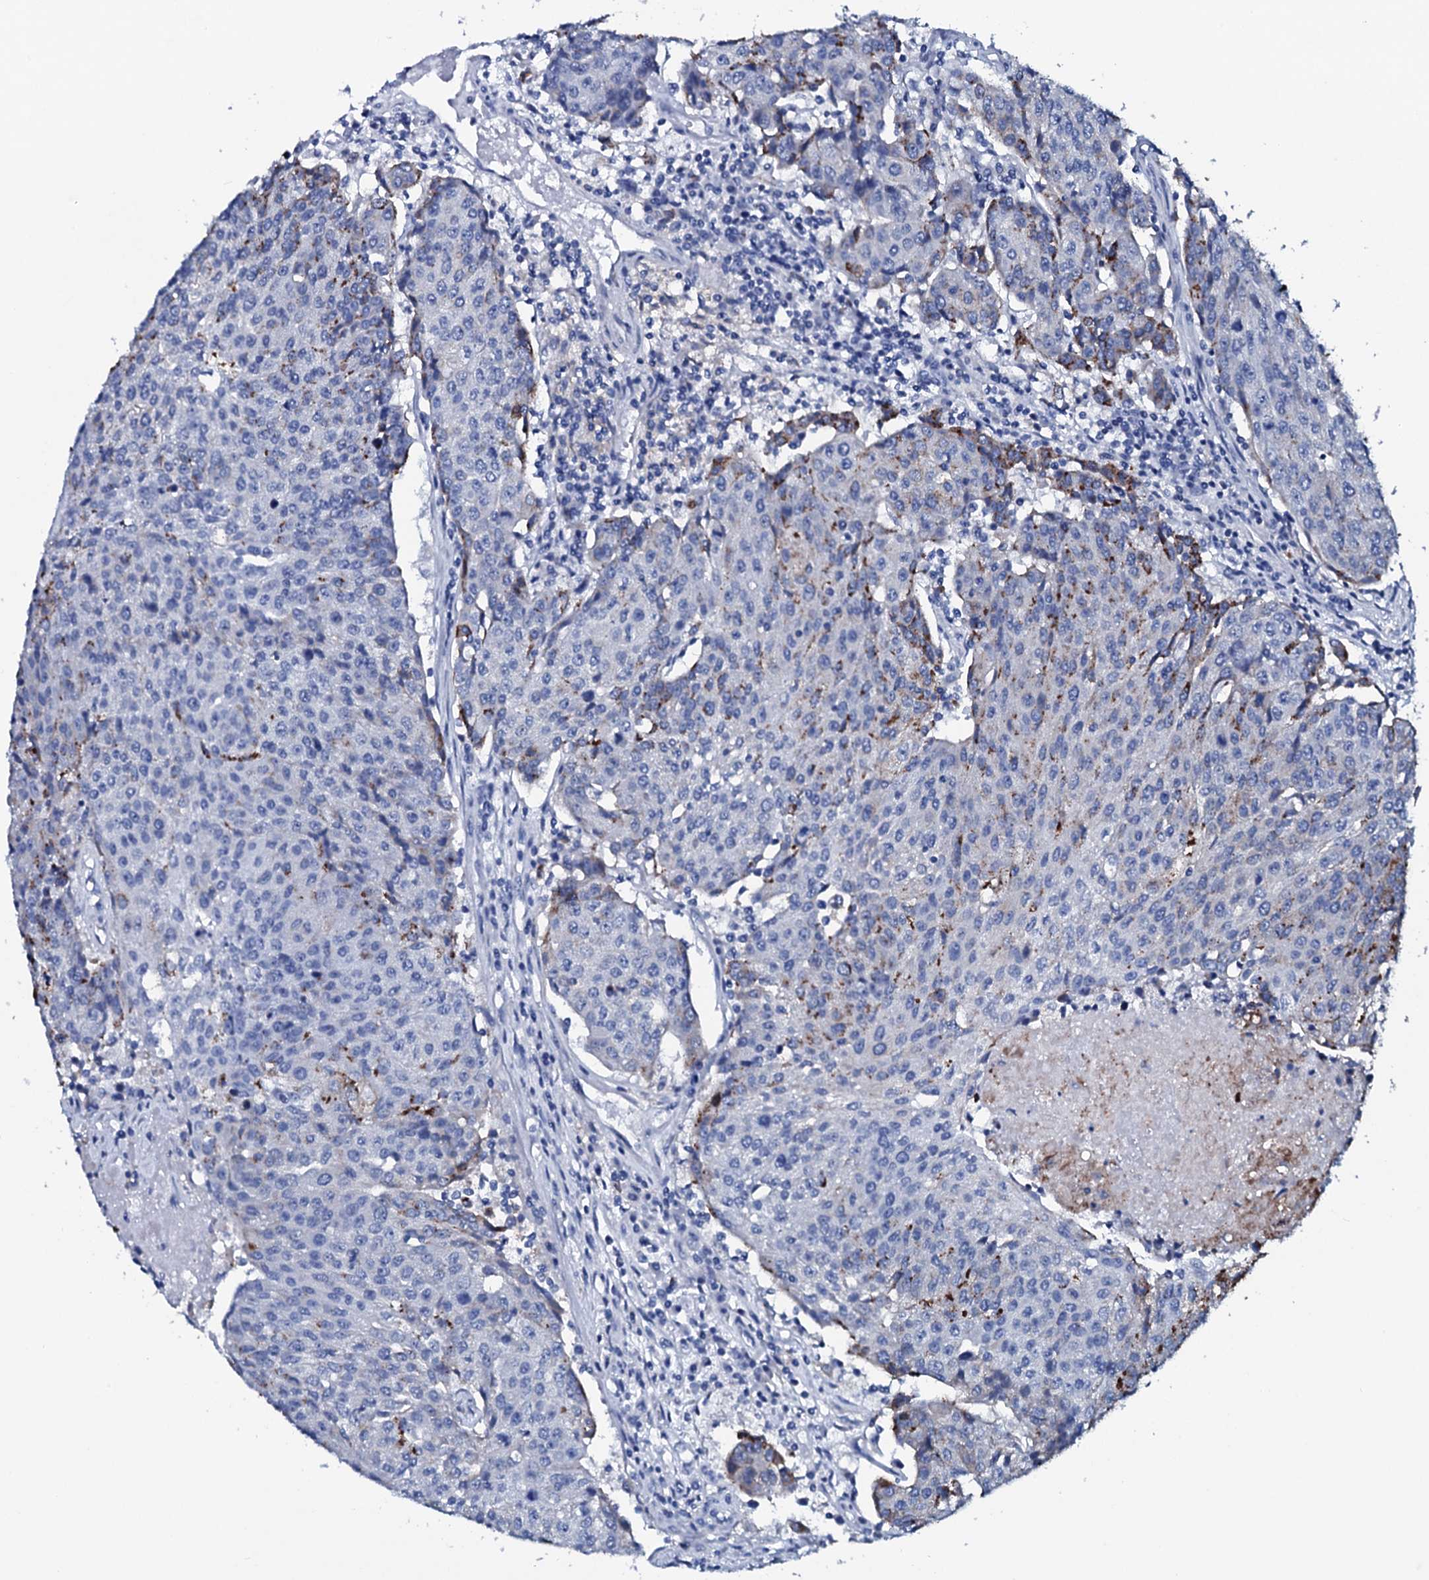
{"staining": {"intensity": "moderate", "quantity": "<25%", "location": "cytoplasmic/membranous"}, "tissue": "urothelial cancer", "cell_type": "Tumor cells", "image_type": "cancer", "snomed": [{"axis": "morphology", "description": "Urothelial carcinoma, High grade"}, {"axis": "topography", "description": "Urinary bladder"}], "caption": "High-power microscopy captured an immunohistochemistry (IHC) image of high-grade urothelial carcinoma, revealing moderate cytoplasmic/membranous expression in approximately <25% of tumor cells.", "gene": "GYS2", "patient": {"sex": "female", "age": 85}}